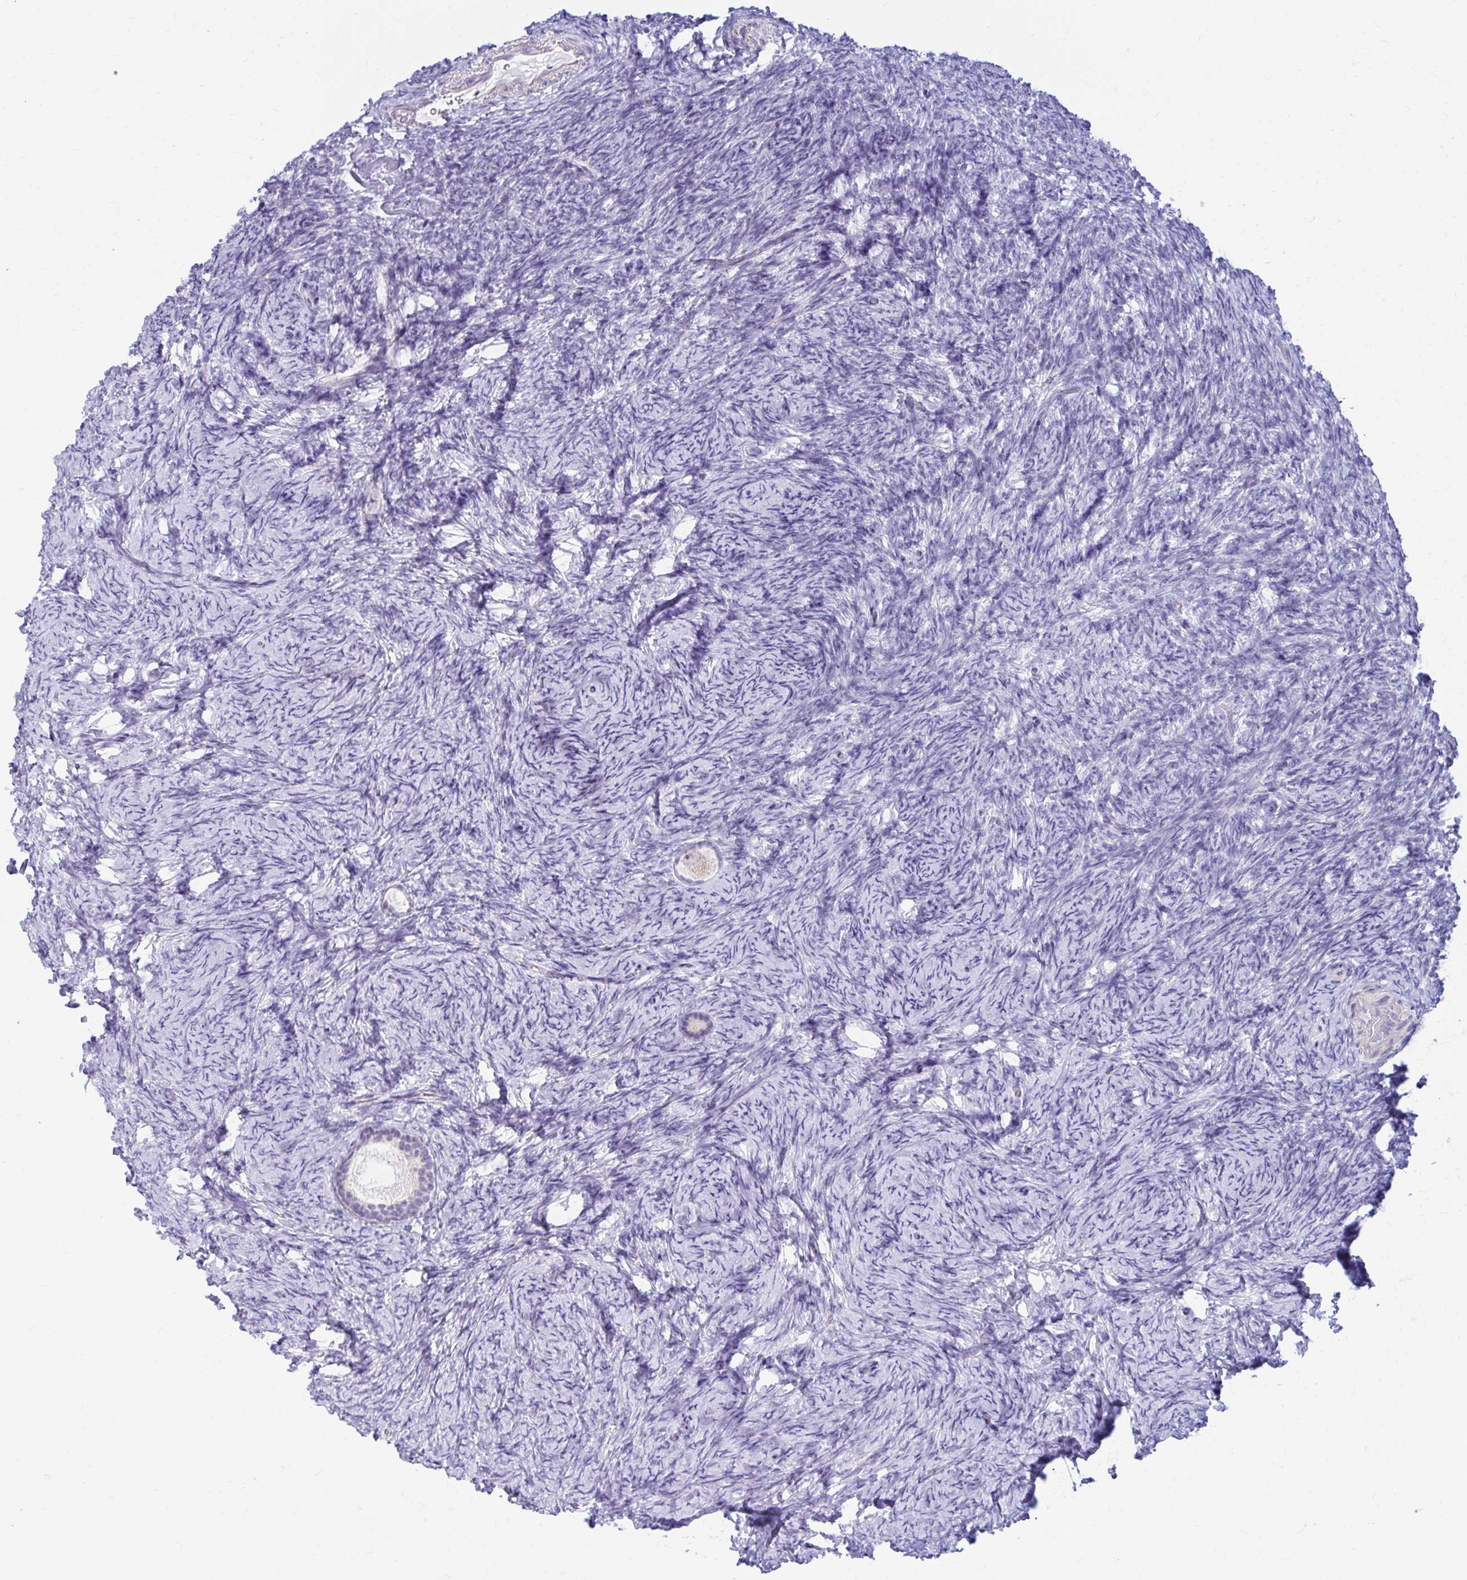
{"staining": {"intensity": "weak", "quantity": "<25%", "location": "cytoplasmic/membranous"}, "tissue": "ovary", "cell_type": "Follicle cells", "image_type": "normal", "snomed": [{"axis": "morphology", "description": "Normal tissue, NOS"}, {"axis": "topography", "description": "Ovary"}], "caption": "High power microscopy histopathology image of an immunohistochemistry histopathology image of normal ovary, revealing no significant positivity in follicle cells. (Brightfield microscopy of DAB (3,3'-diaminobenzidine) immunohistochemistry (IHC) at high magnification).", "gene": "RADIL", "patient": {"sex": "female", "age": 34}}